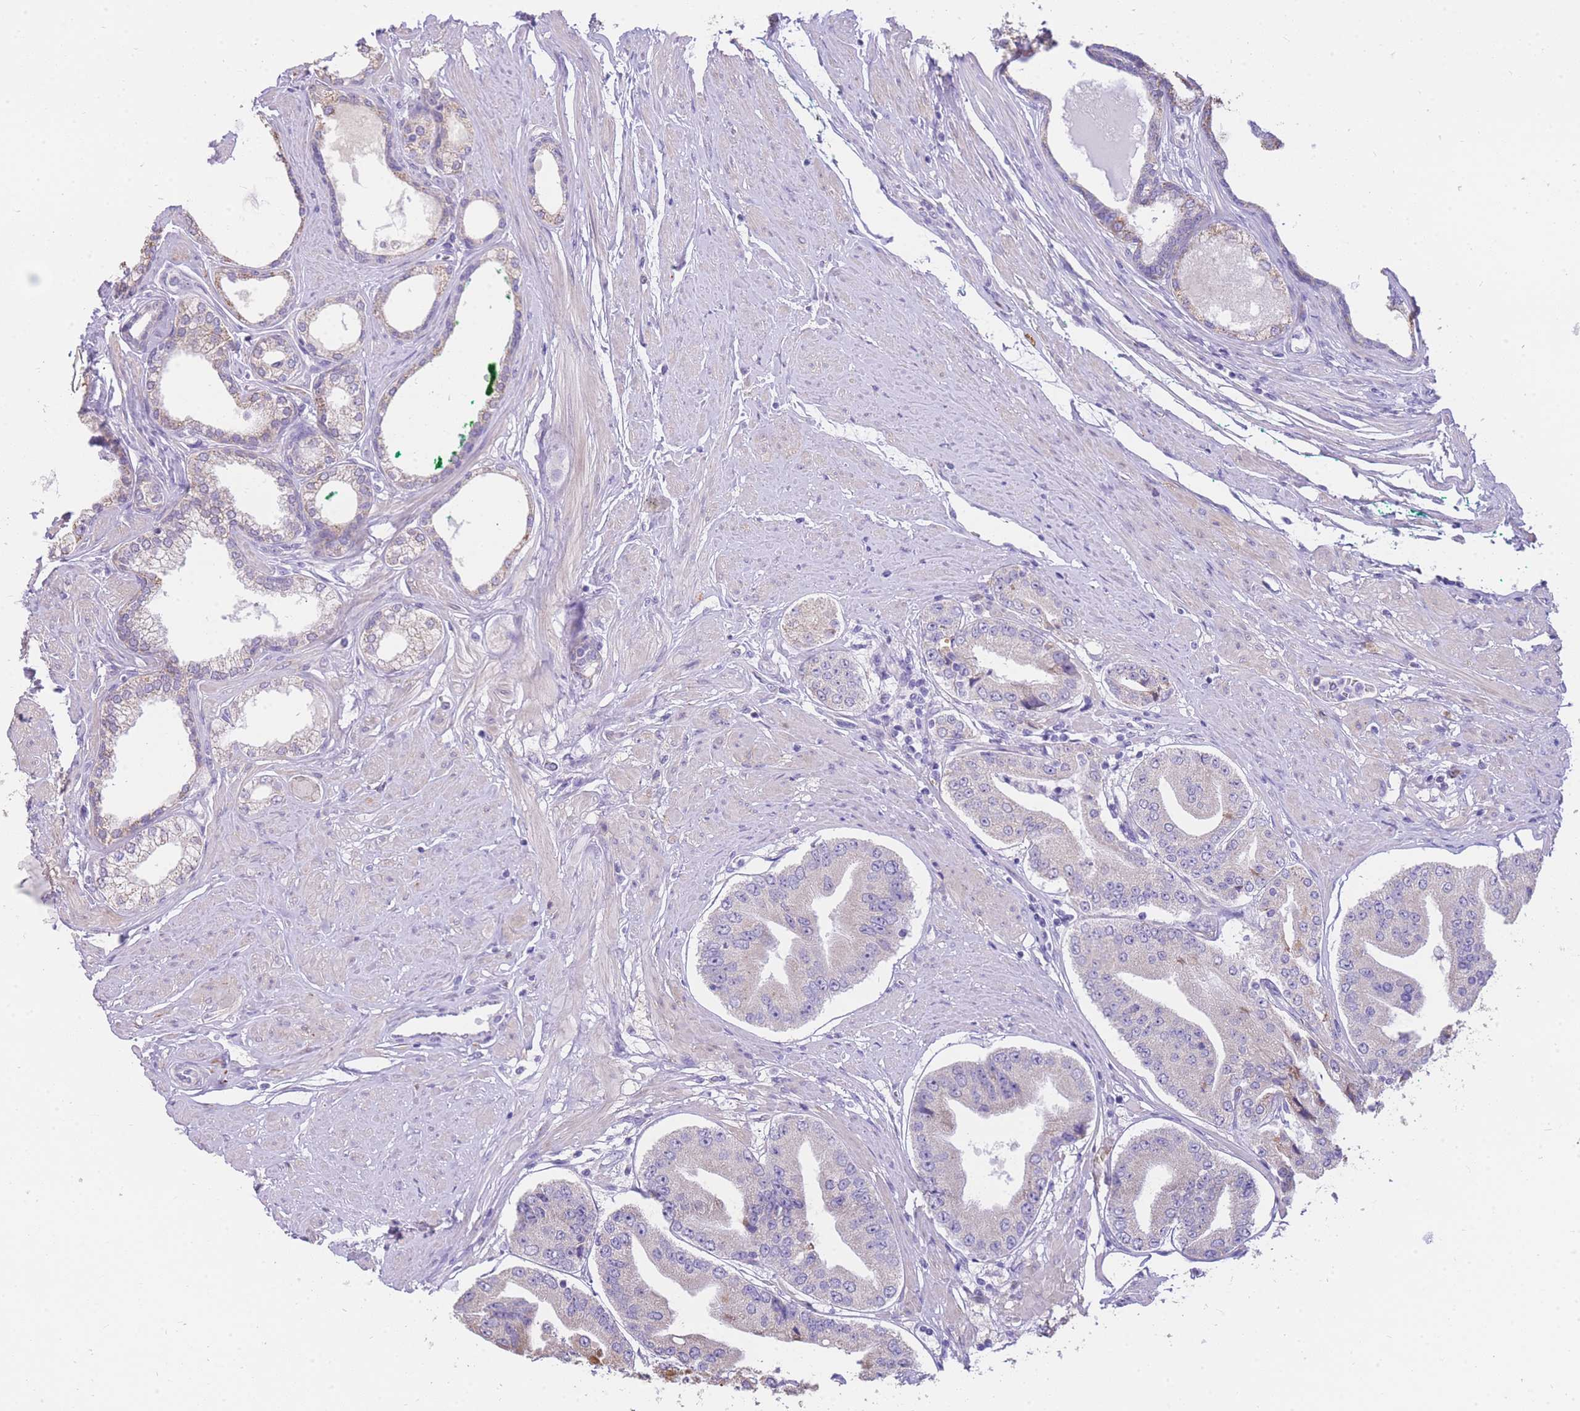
{"staining": {"intensity": "negative", "quantity": "none", "location": "none"}, "tissue": "prostate cancer", "cell_type": "Tumor cells", "image_type": "cancer", "snomed": [{"axis": "morphology", "description": "Adenocarcinoma, High grade"}, {"axis": "topography", "description": "Prostate"}], "caption": "Immunohistochemical staining of human prostate cancer reveals no significant expression in tumor cells.", "gene": "C2orf88", "patient": {"sex": "male", "age": 63}}